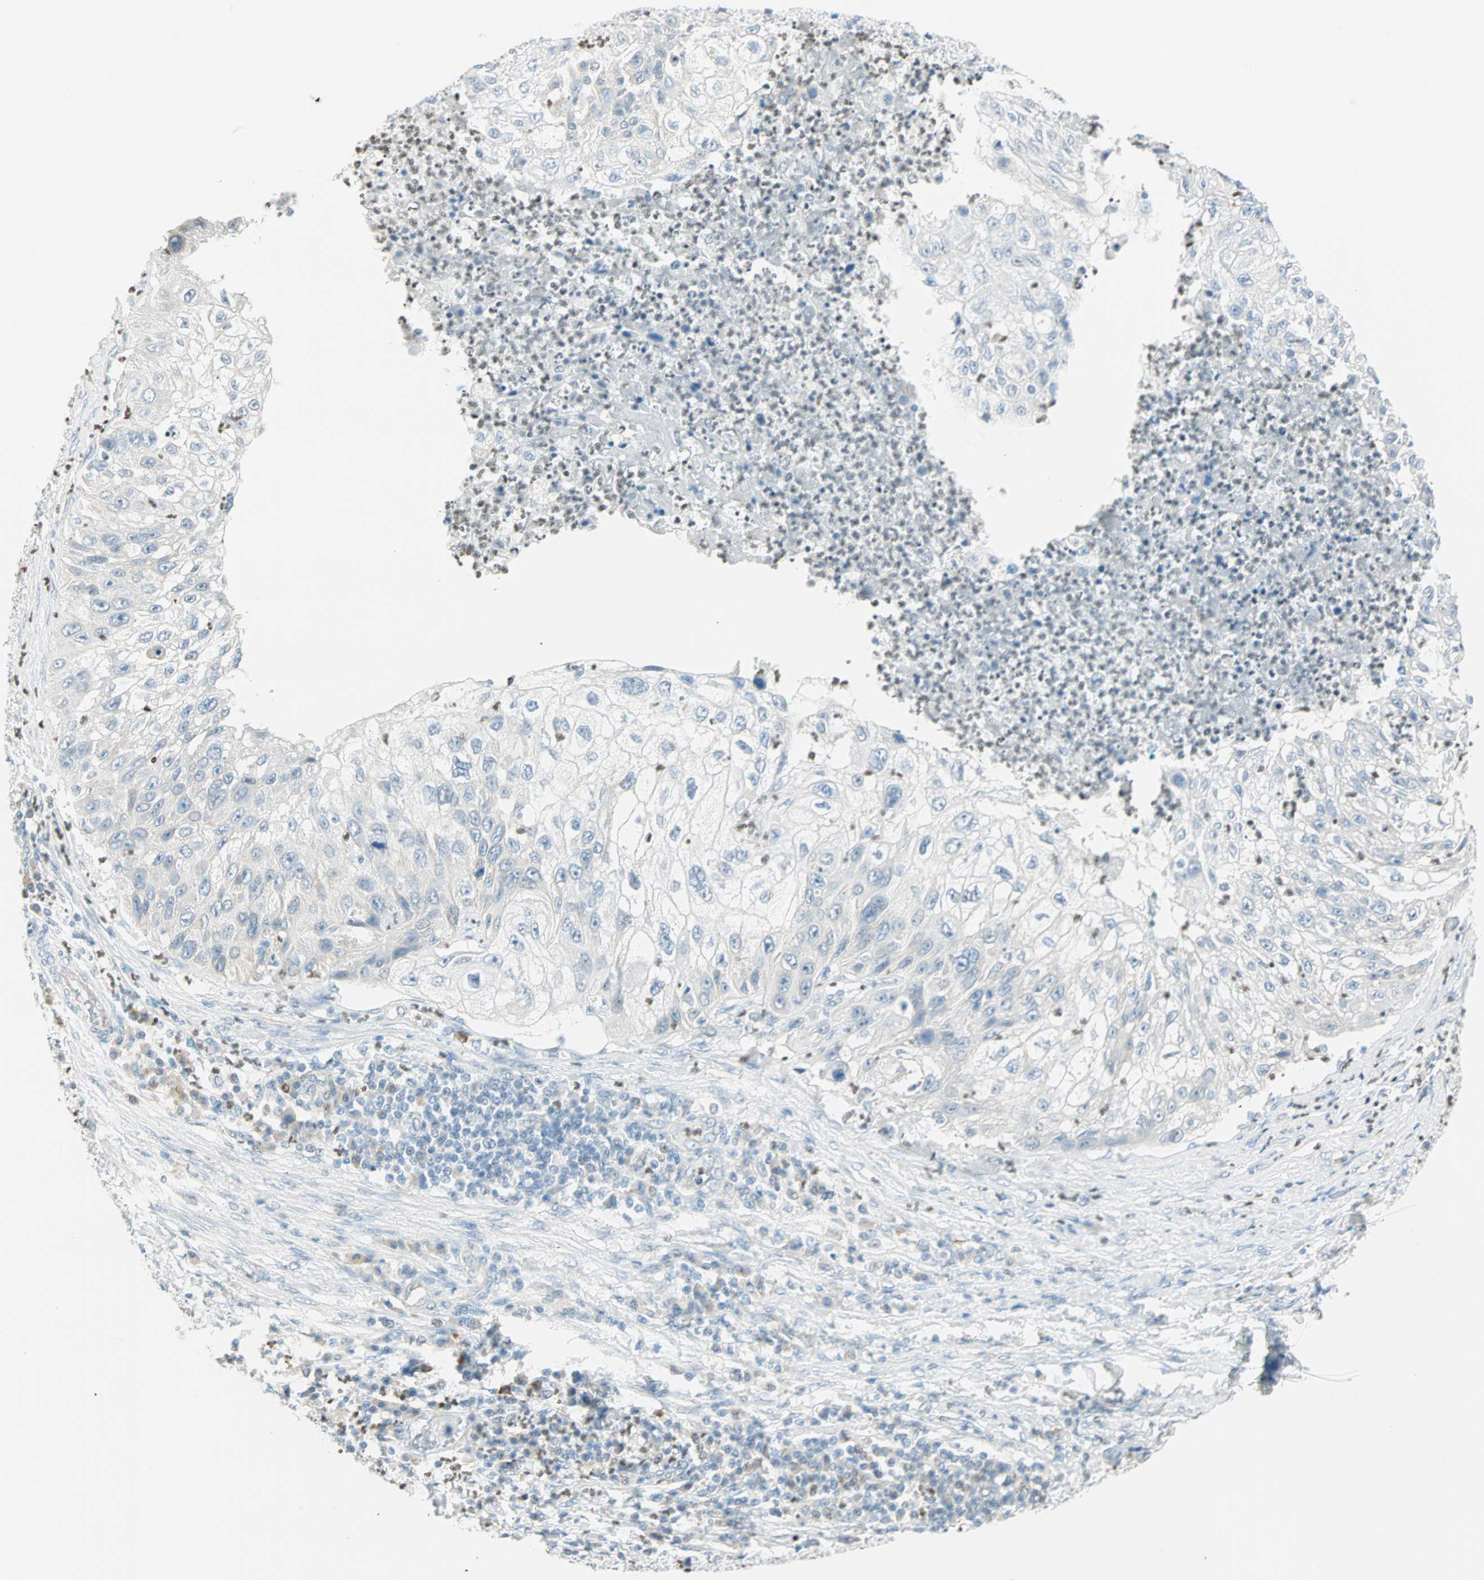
{"staining": {"intensity": "negative", "quantity": "none", "location": "none"}, "tissue": "lung cancer", "cell_type": "Tumor cells", "image_type": "cancer", "snomed": [{"axis": "morphology", "description": "Inflammation, NOS"}, {"axis": "morphology", "description": "Squamous cell carcinoma, NOS"}, {"axis": "topography", "description": "Lymph node"}, {"axis": "topography", "description": "Soft tissue"}, {"axis": "topography", "description": "Lung"}], "caption": "Image shows no protein expression in tumor cells of lung cancer tissue. (DAB (3,3'-diaminobenzidine) immunohistochemistry with hematoxylin counter stain).", "gene": "MLLT10", "patient": {"sex": "male", "age": 66}}